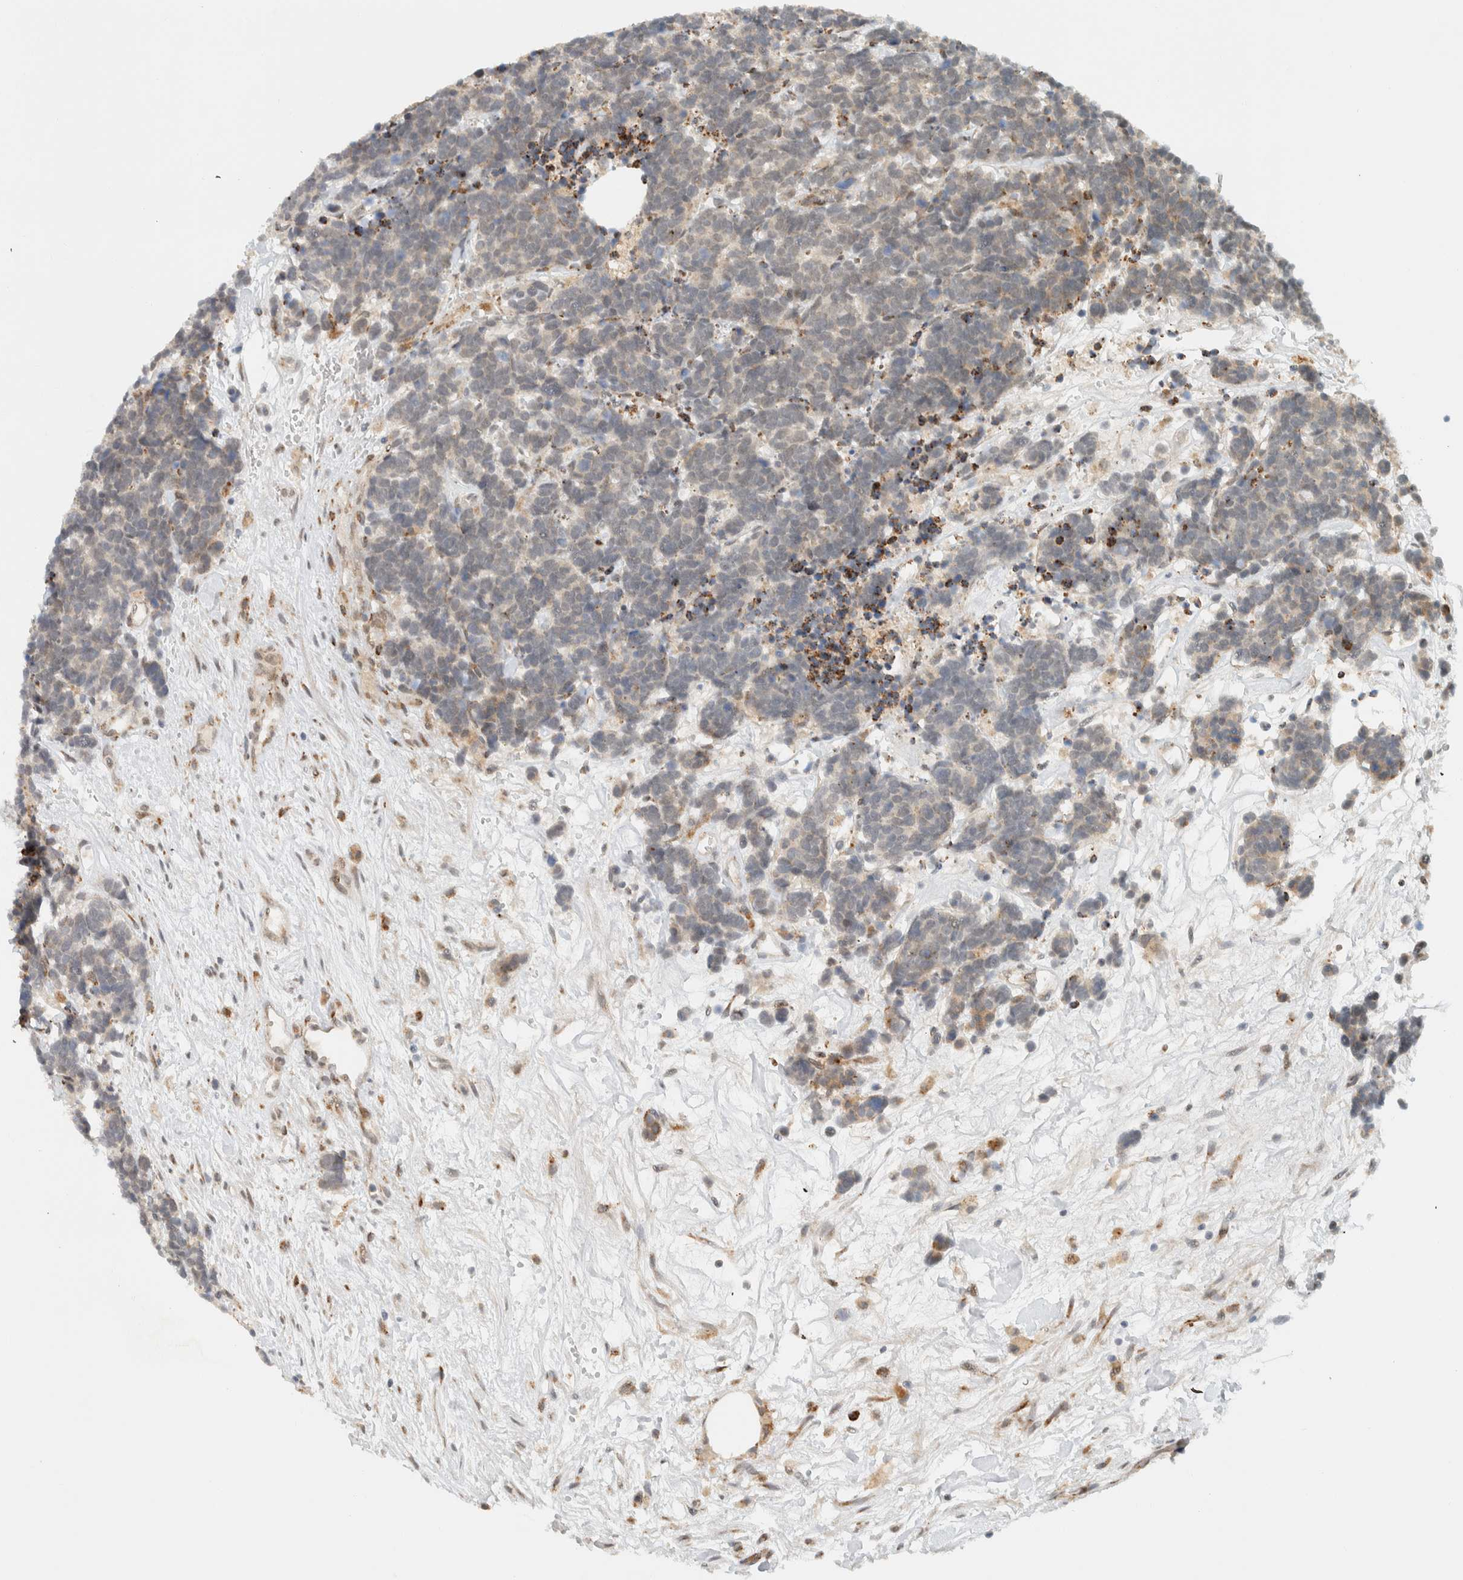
{"staining": {"intensity": "weak", "quantity": "<25%", "location": "cytoplasmic/membranous"}, "tissue": "carcinoid", "cell_type": "Tumor cells", "image_type": "cancer", "snomed": [{"axis": "morphology", "description": "Carcinoma, NOS"}, {"axis": "morphology", "description": "Carcinoid, malignant, NOS"}, {"axis": "topography", "description": "Urinary bladder"}], "caption": "A photomicrograph of carcinoma stained for a protein demonstrates no brown staining in tumor cells.", "gene": "ITPRID1", "patient": {"sex": "male", "age": 57}}